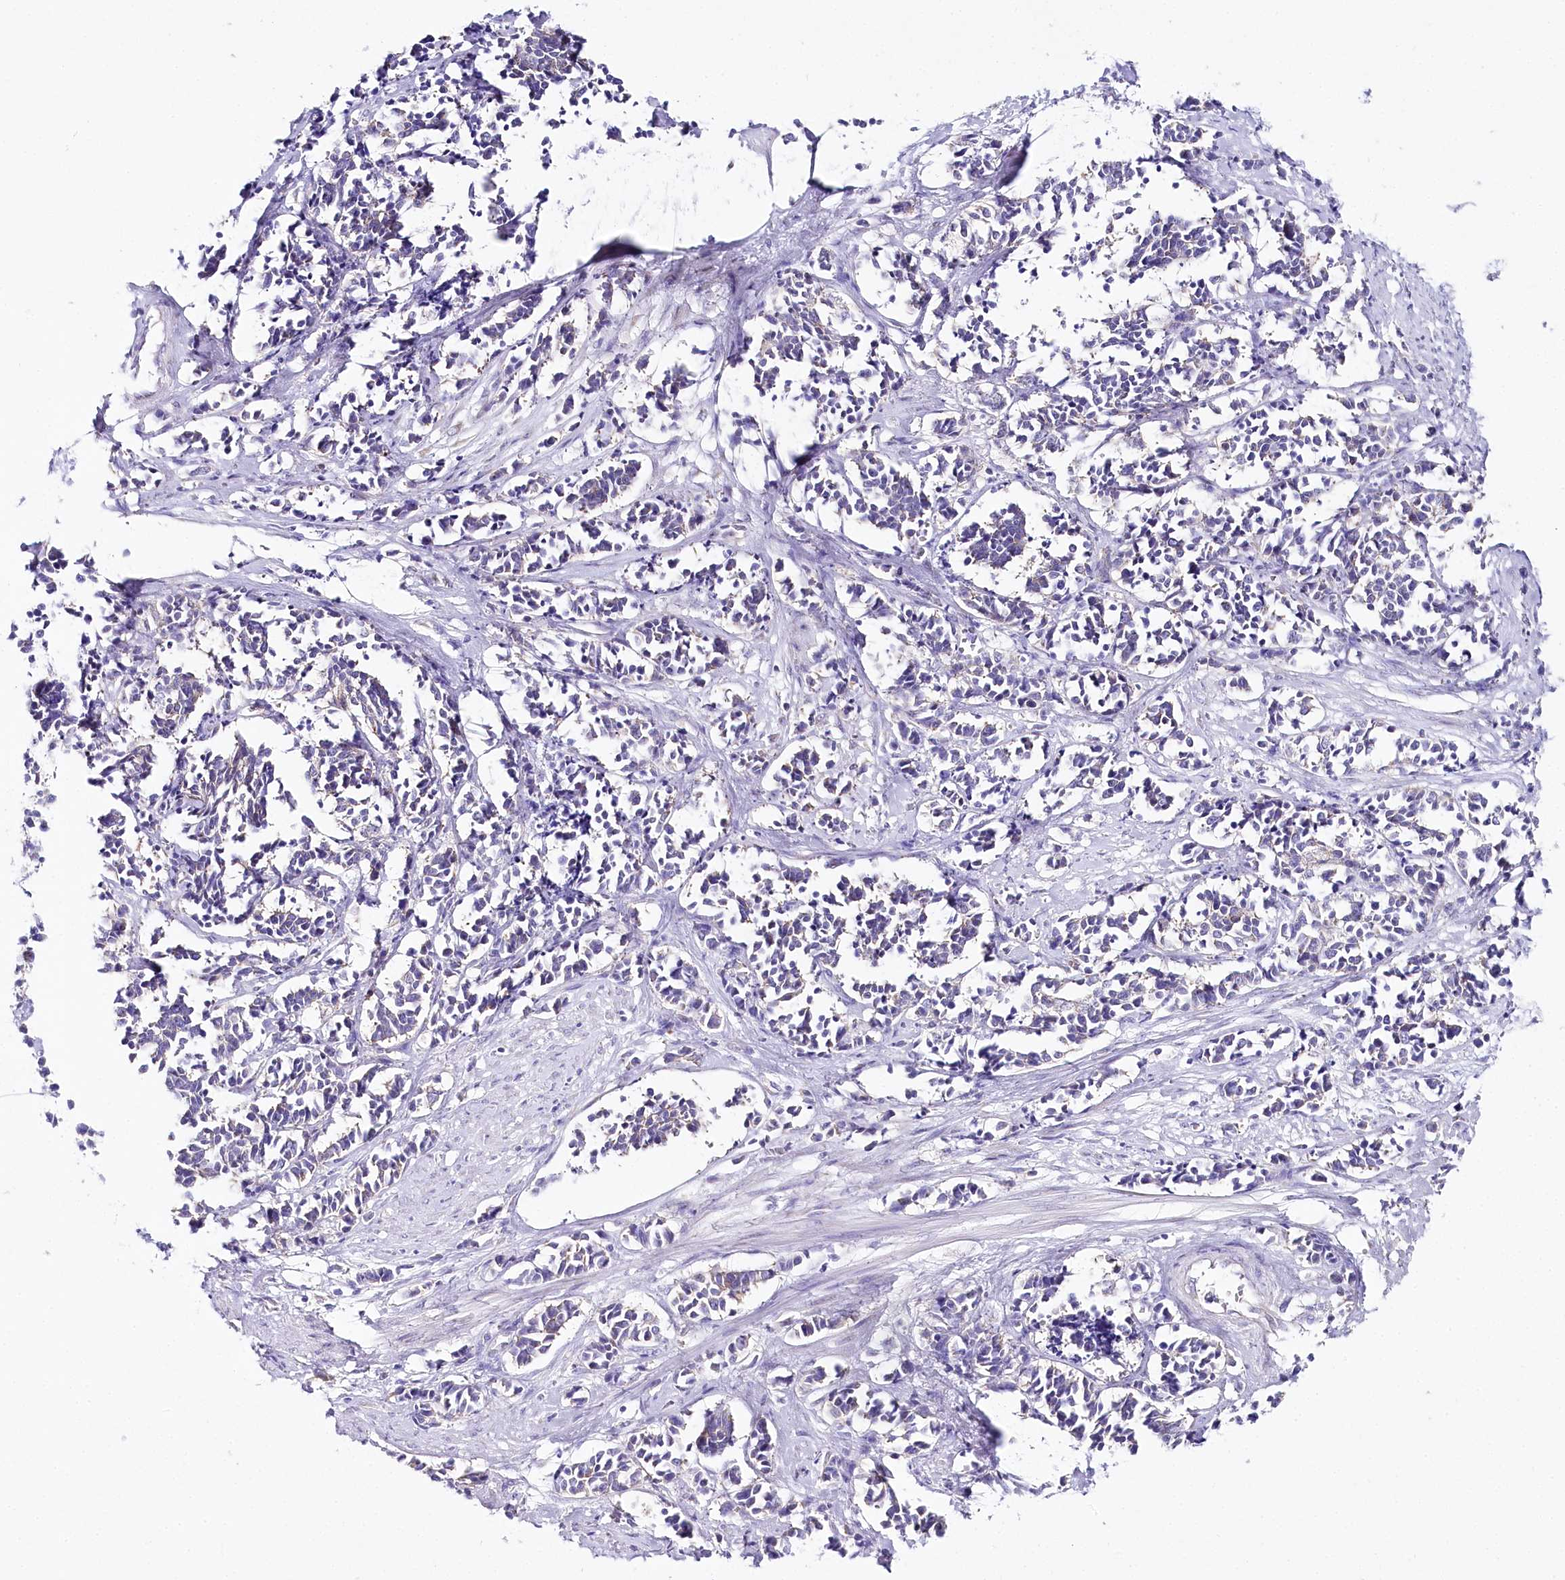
{"staining": {"intensity": "negative", "quantity": "none", "location": "none"}, "tissue": "cervical cancer", "cell_type": "Tumor cells", "image_type": "cancer", "snomed": [{"axis": "morphology", "description": "Normal tissue, NOS"}, {"axis": "morphology", "description": "Squamous cell carcinoma, NOS"}, {"axis": "topography", "description": "Cervix"}], "caption": "The IHC histopathology image has no significant staining in tumor cells of cervical squamous cell carcinoma tissue.", "gene": "CSN3", "patient": {"sex": "female", "age": 35}}